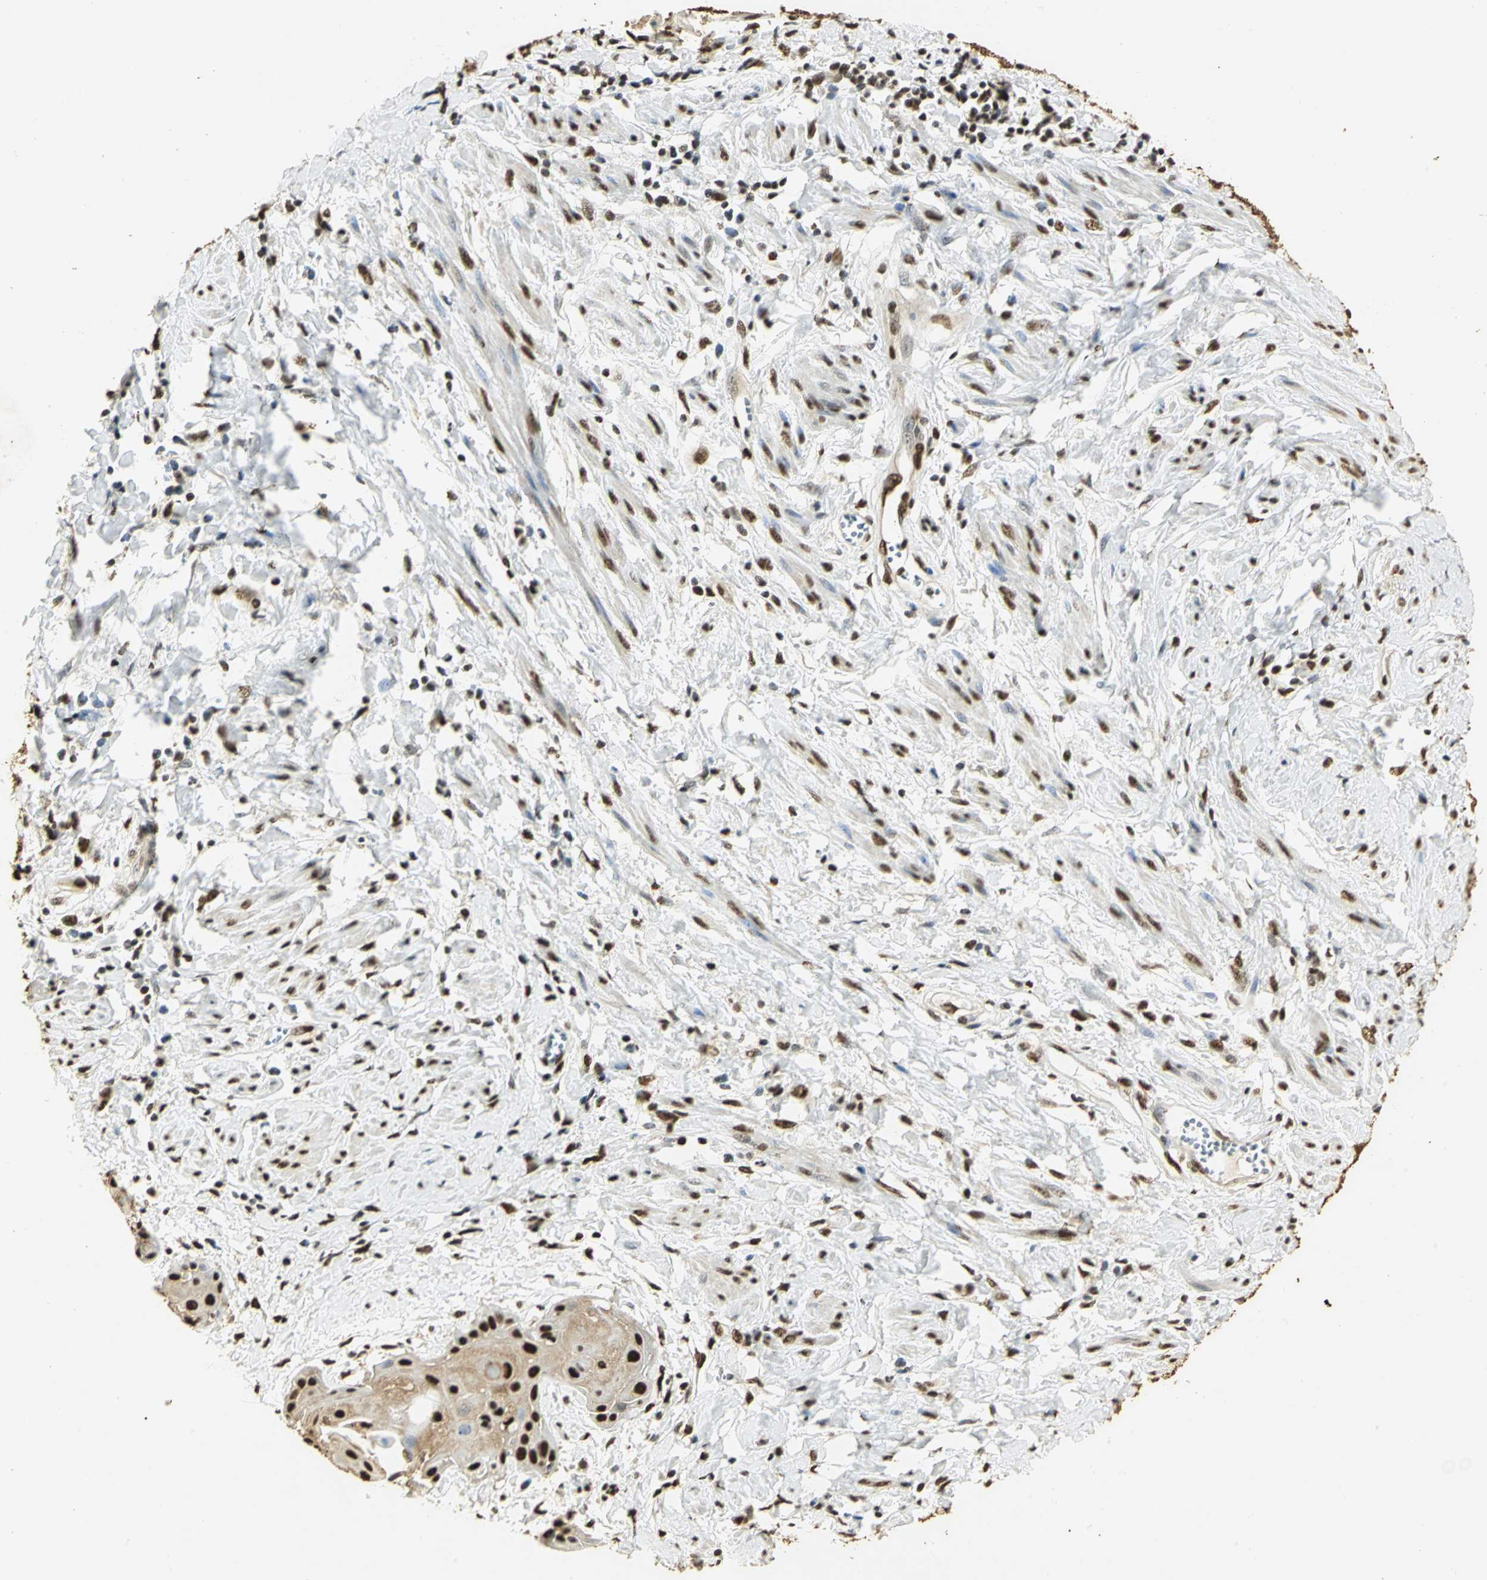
{"staining": {"intensity": "strong", "quantity": ">75%", "location": "cytoplasmic/membranous,nuclear"}, "tissue": "cervical cancer", "cell_type": "Tumor cells", "image_type": "cancer", "snomed": [{"axis": "morphology", "description": "Squamous cell carcinoma, NOS"}, {"axis": "topography", "description": "Cervix"}], "caption": "Strong cytoplasmic/membranous and nuclear positivity for a protein is identified in approximately >75% of tumor cells of squamous cell carcinoma (cervical) using IHC.", "gene": "SET", "patient": {"sex": "female", "age": 57}}